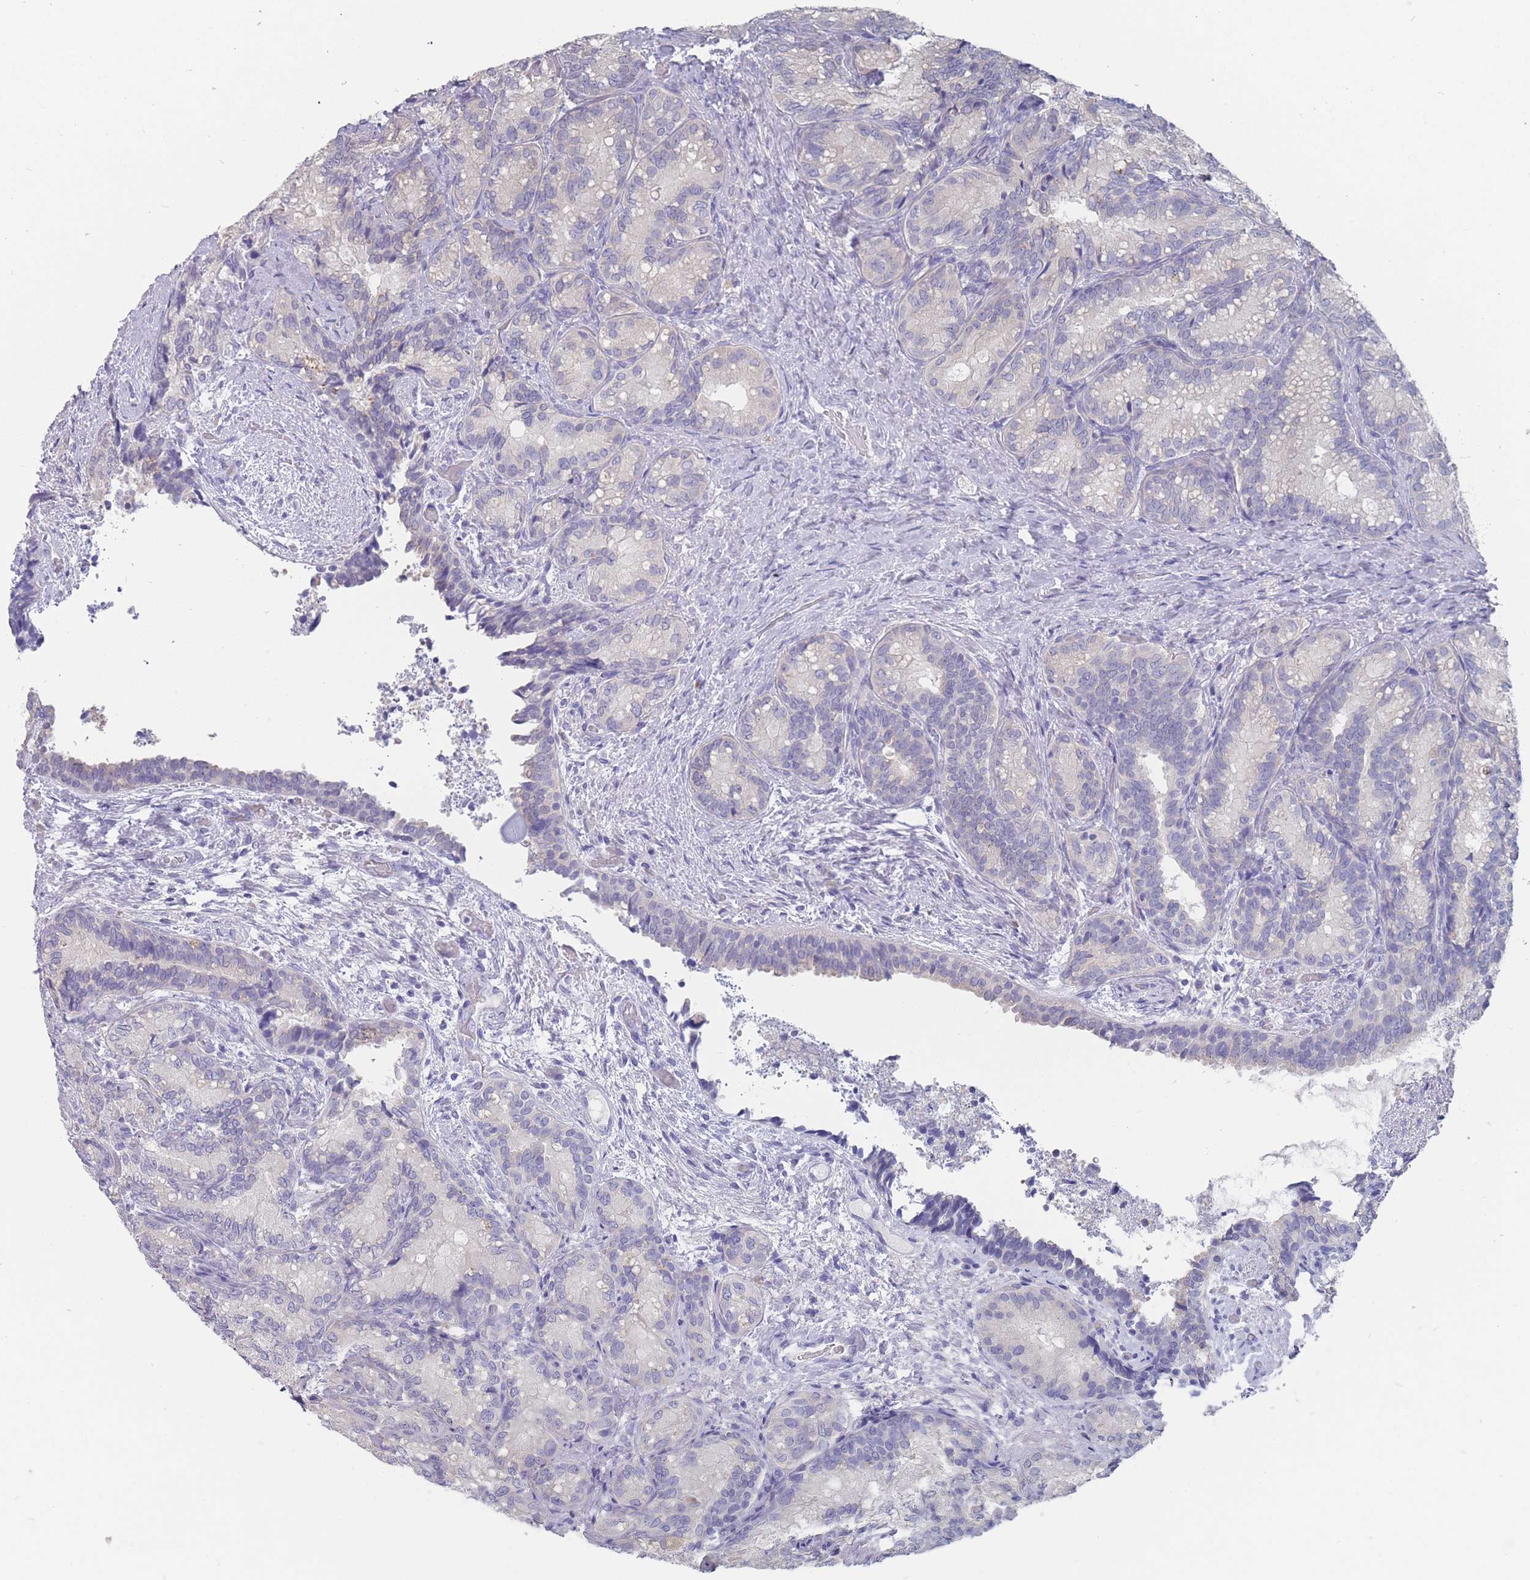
{"staining": {"intensity": "negative", "quantity": "none", "location": "none"}, "tissue": "seminal vesicle", "cell_type": "Glandular cells", "image_type": "normal", "snomed": [{"axis": "morphology", "description": "Normal tissue, NOS"}, {"axis": "topography", "description": "Seminal veicle"}], "caption": "An immunohistochemistry image of unremarkable seminal vesicle is shown. There is no staining in glandular cells of seminal vesicle.", "gene": "CYP51A1", "patient": {"sex": "male", "age": 58}}